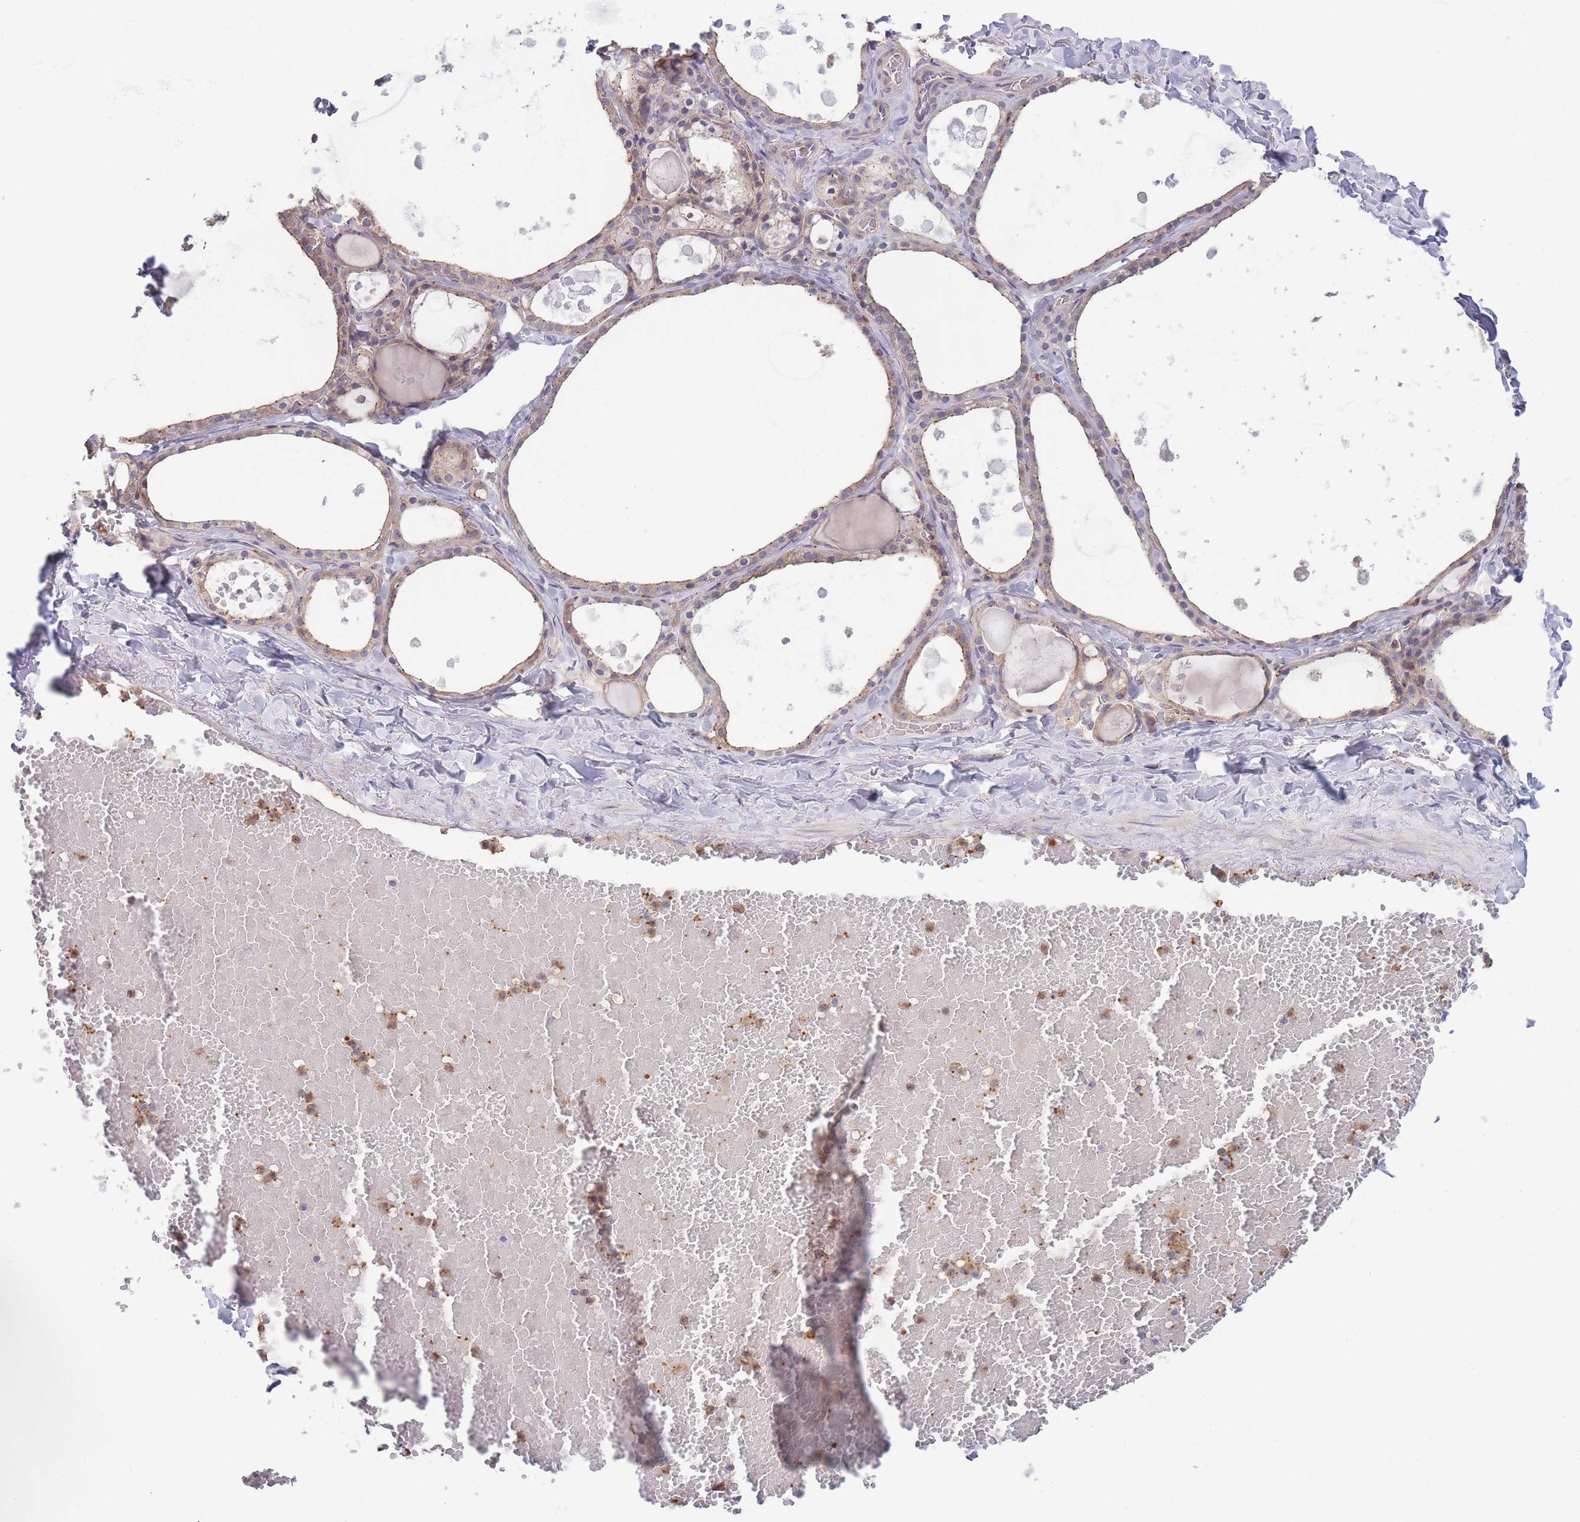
{"staining": {"intensity": "moderate", "quantity": ">75%", "location": "cytoplasmic/membranous"}, "tissue": "thyroid gland", "cell_type": "Glandular cells", "image_type": "normal", "snomed": [{"axis": "morphology", "description": "Normal tissue, NOS"}, {"axis": "topography", "description": "Thyroid gland"}], "caption": "DAB (3,3'-diaminobenzidine) immunohistochemical staining of normal thyroid gland displays moderate cytoplasmic/membranous protein positivity in about >75% of glandular cells. The staining is performed using DAB brown chromogen to label protein expression. The nuclei are counter-stained blue using hematoxylin.", "gene": "STEAP3", "patient": {"sex": "male", "age": 56}}